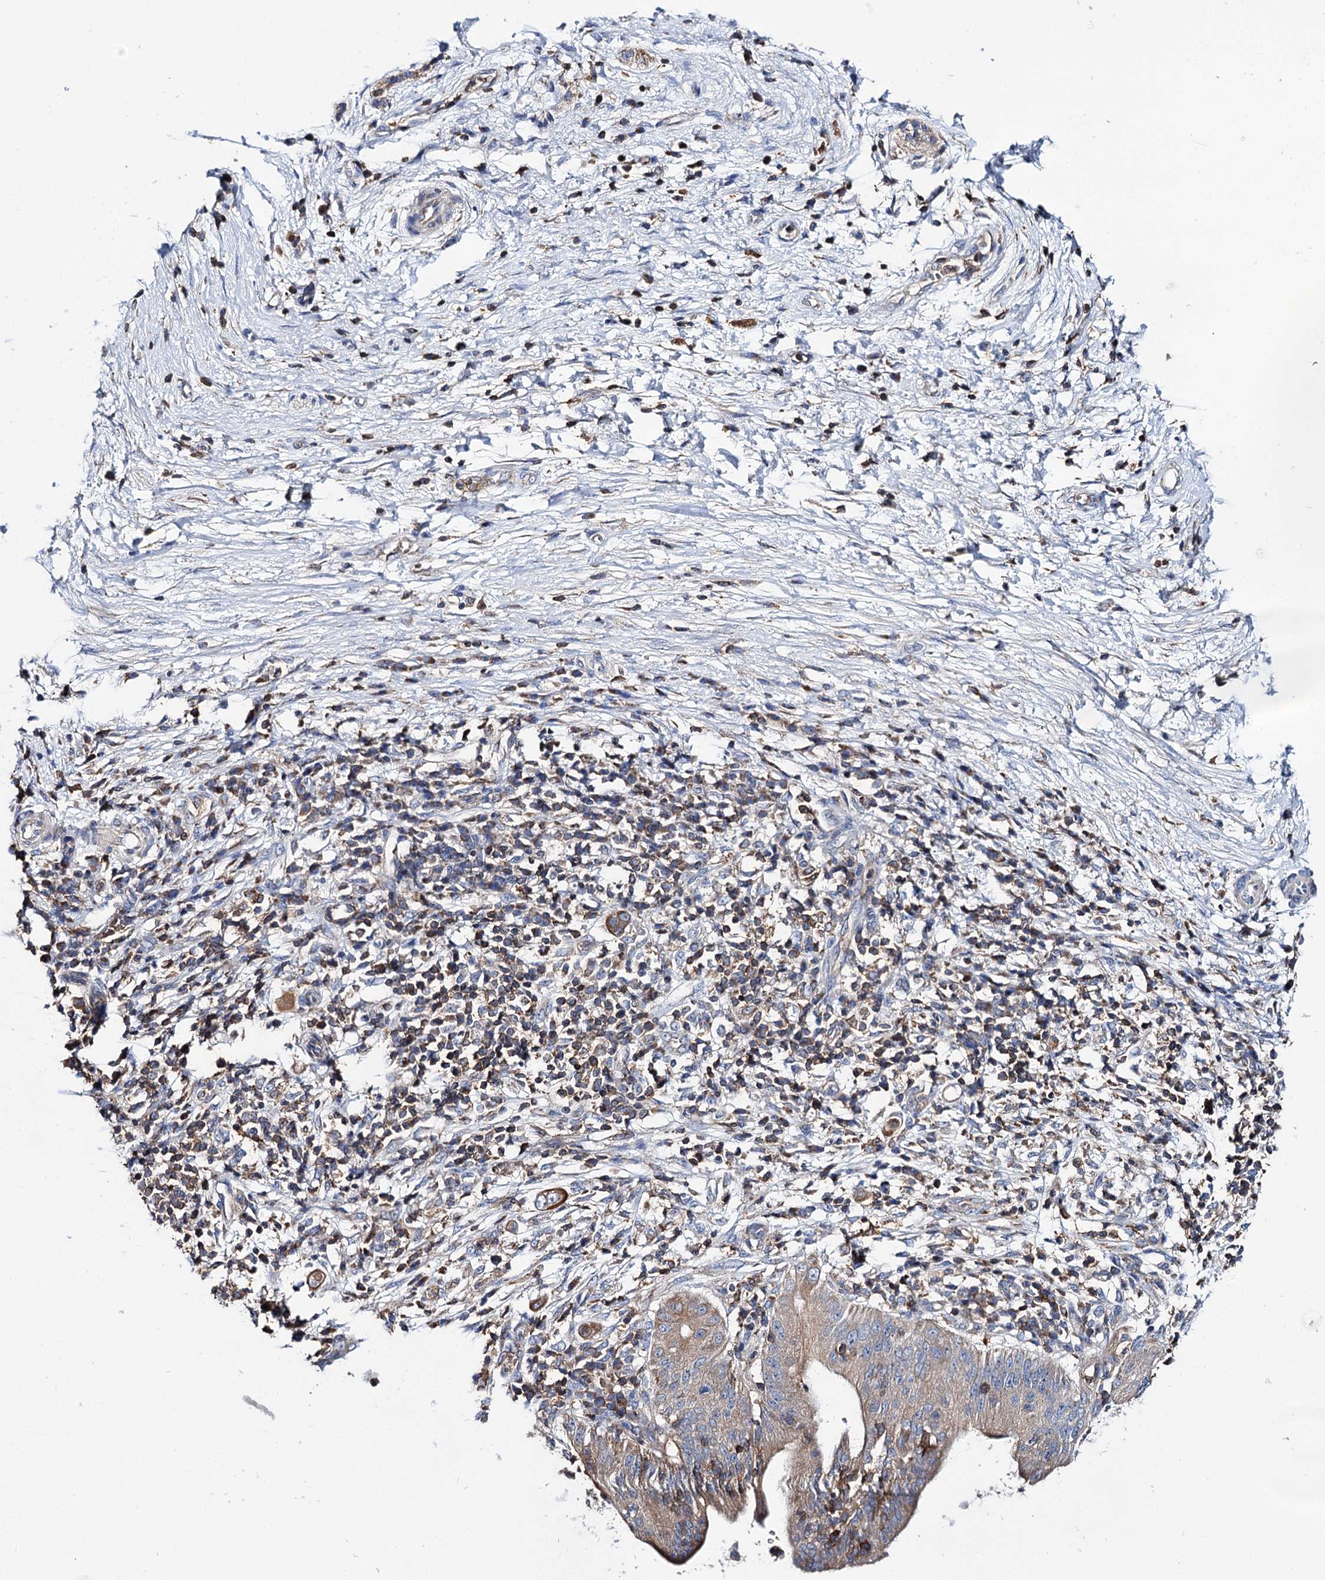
{"staining": {"intensity": "moderate", "quantity": ">75%", "location": "cytoplasmic/membranous"}, "tissue": "pancreatic cancer", "cell_type": "Tumor cells", "image_type": "cancer", "snomed": [{"axis": "morphology", "description": "Adenocarcinoma, NOS"}, {"axis": "topography", "description": "Pancreas"}], "caption": "Immunohistochemistry (DAB) staining of pancreatic adenocarcinoma displays moderate cytoplasmic/membranous protein staining in approximately >75% of tumor cells.", "gene": "UBASH3B", "patient": {"sex": "male", "age": 68}}